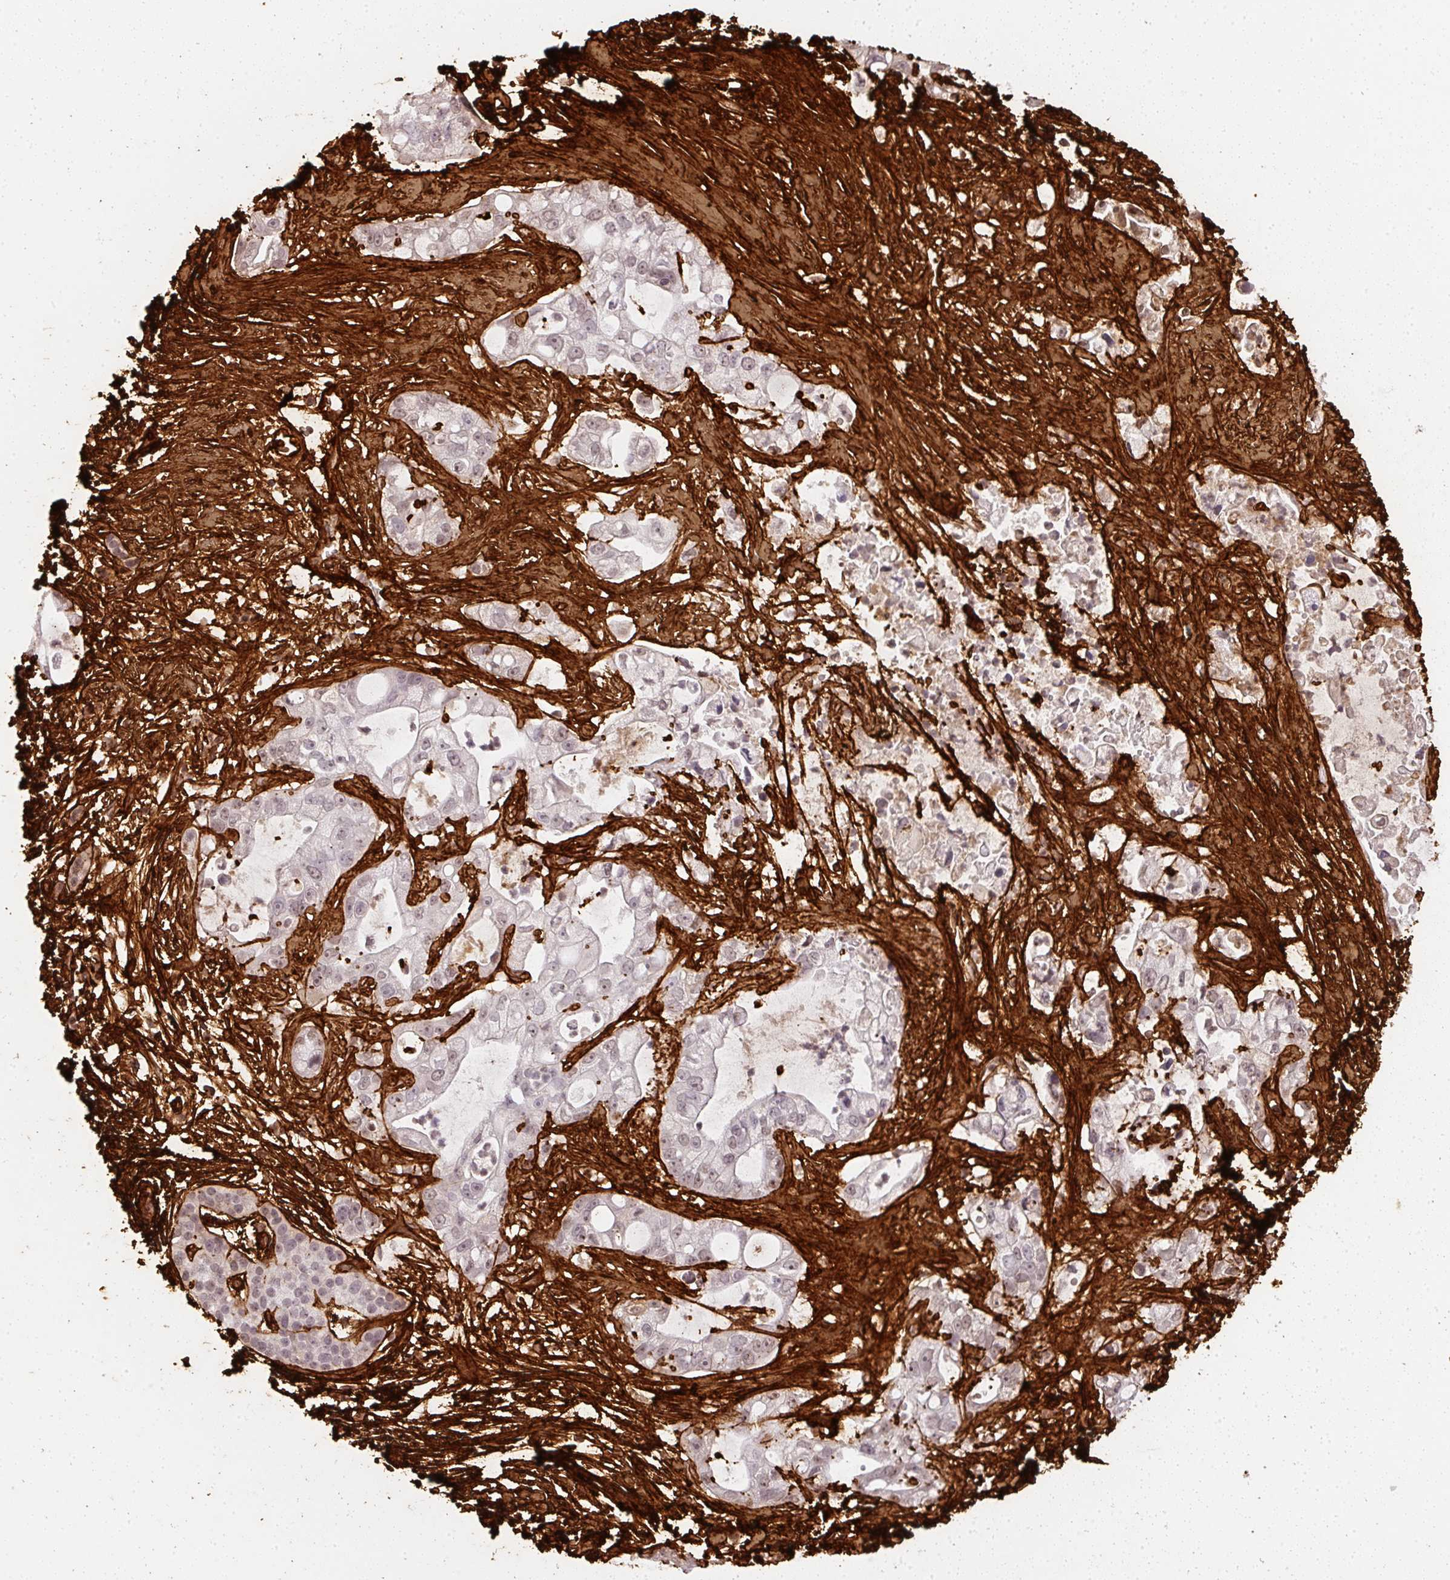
{"staining": {"intensity": "negative", "quantity": "none", "location": "none"}, "tissue": "pancreatic cancer", "cell_type": "Tumor cells", "image_type": "cancer", "snomed": [{"axis": "morphology", "description": "Adenocarcinoma, NOS"}, {"axis": "topography", "description": "Pancreas"}], "caption": "Immunohistochemical staining of pancreatic adenocarcinoma reveals no significant positivity in tumor cells.", "gene": "COL3A1", "patient": {"sex": "female", "age": 69}}